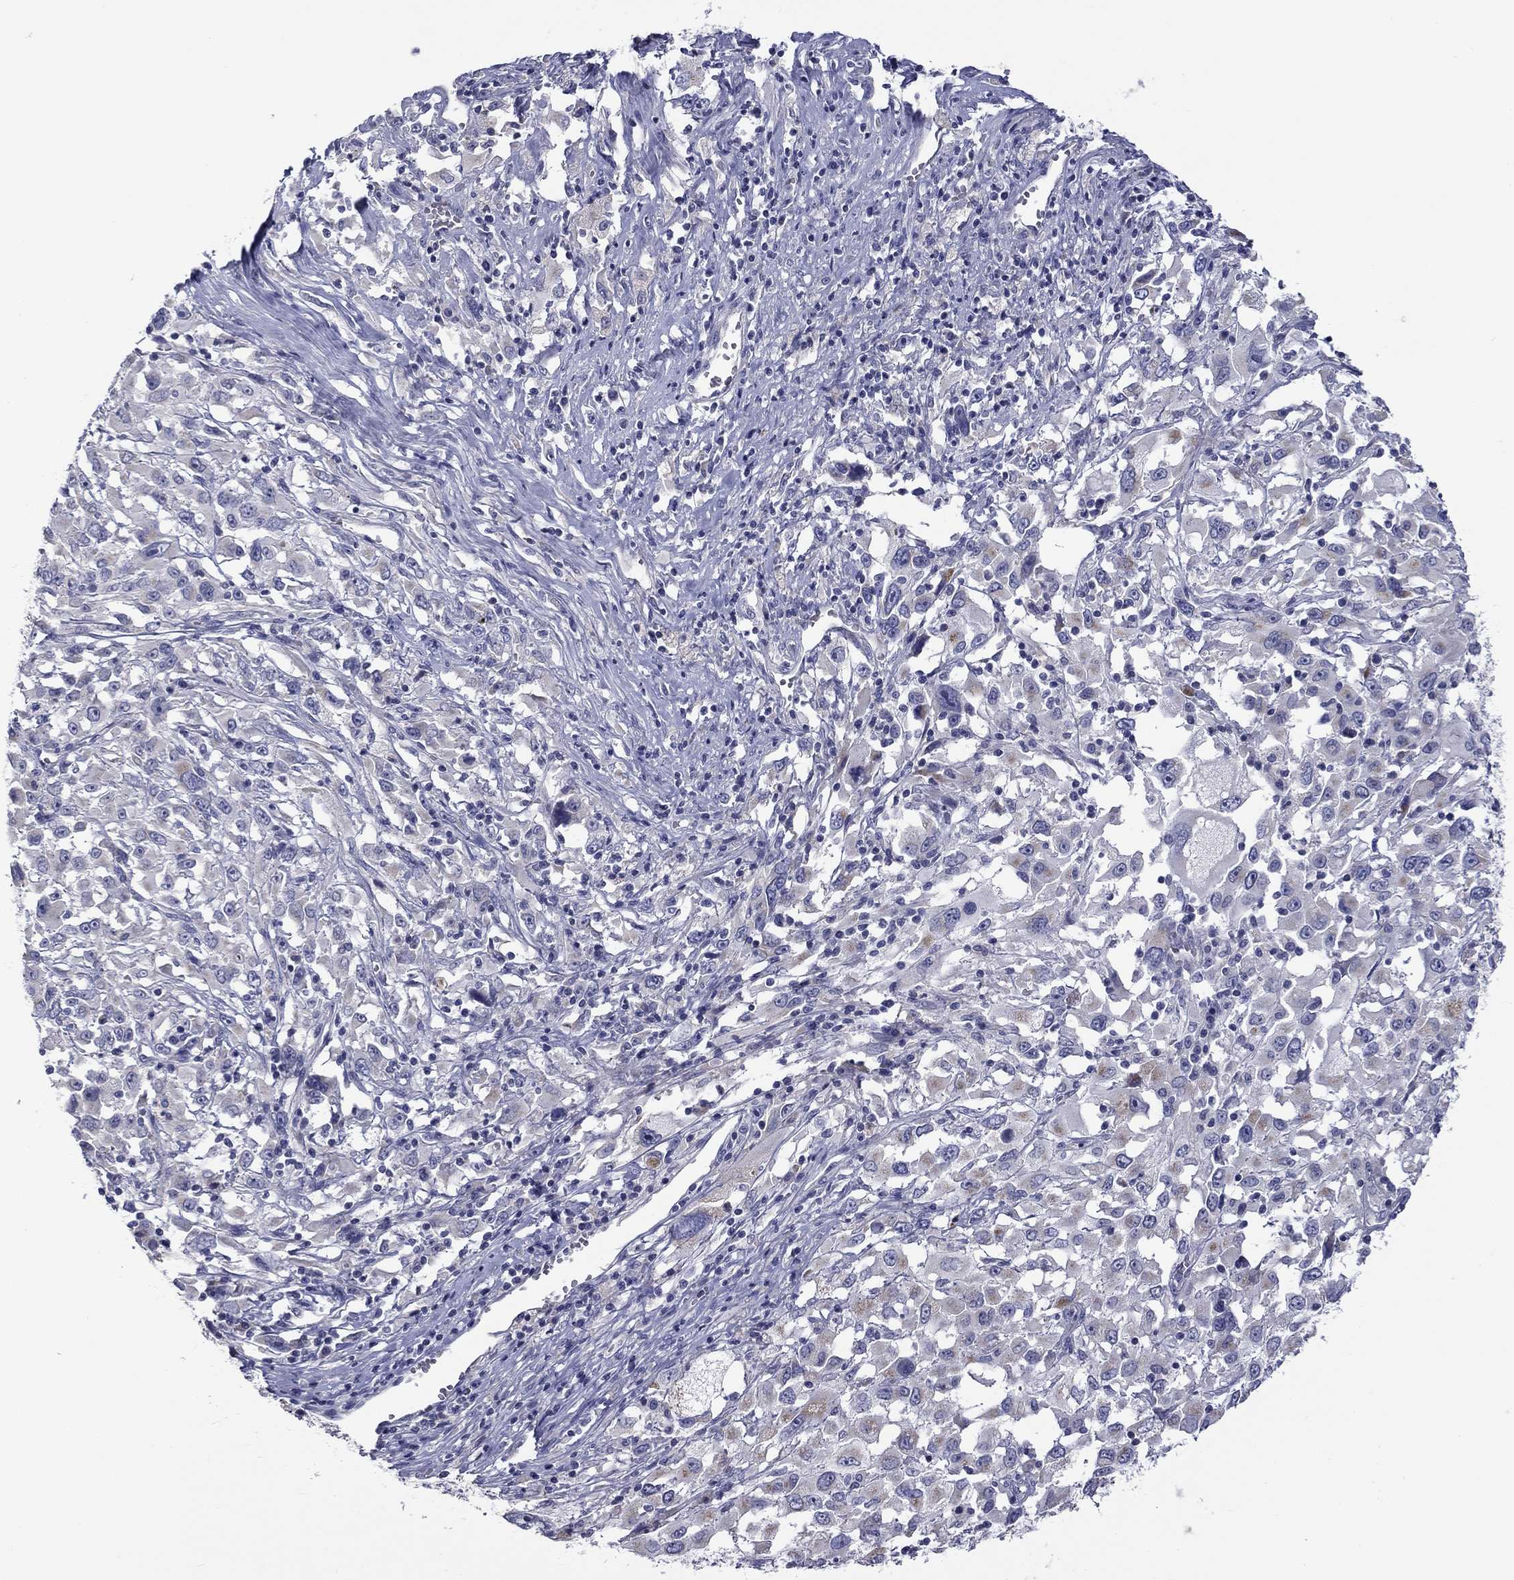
{"staining": {"intensity": "negative", "quantity": "none", "location": "none"}, "tissue": "melanoma", "cell_type": "Tumor cells", "image_type": "cancer", "snomed": [{"axis": "morphology", "description": "Malignant melanoma, Metastatic site"}, {"axis": "topography", "description": "Soft tissue"}], "caption": "An IHC image of melanoma is shown. There is no staining in tumor cells of melanoma.", "gene": "SPATA7", "patient": {"sex": "male", "age": 50}}